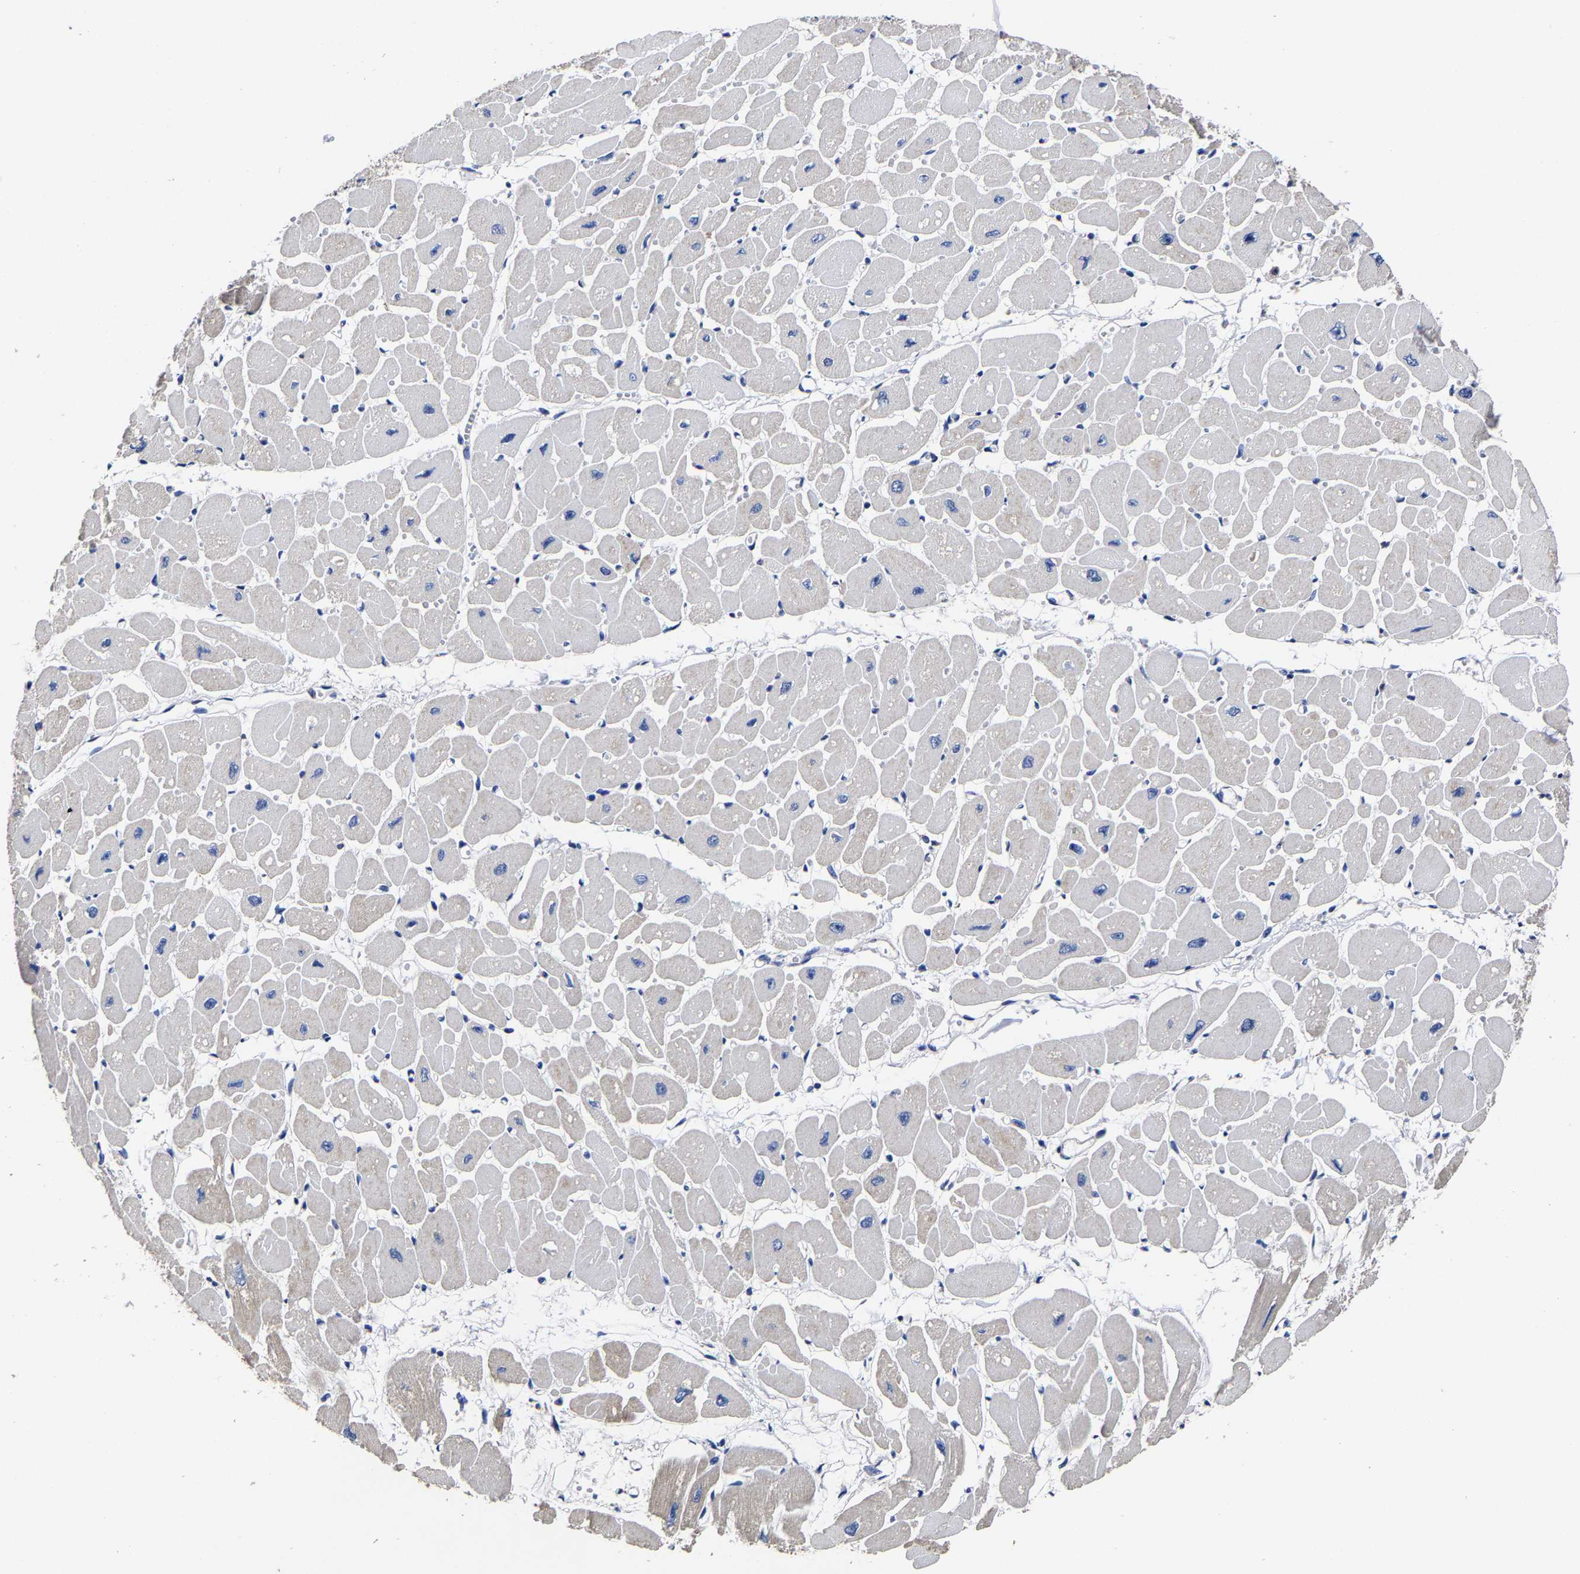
{"staining": {"intensity": "weak", "quantity": "<25%", "location": "cytoplasmic/membranous"}, "tissue": "heart muscle", "cell_type": "Cardiomyocytes", "image_type": "normal", "snomed": [{"axis": "morphology", "description": "Normal tissue, NOS"}, {"axis": "topography", "description": "Heart"}], "caption": "This micrograph is of unremarkable heart muscle stained with immunohistochemistry (IHC) to label a protein in brown with the nuclei are counter-stained blue. There is no positivity in cardiomyocytes. Nuclei are stained in blue.", "gene": "AASS", "patient": {"sex": "female", "age": 54}}